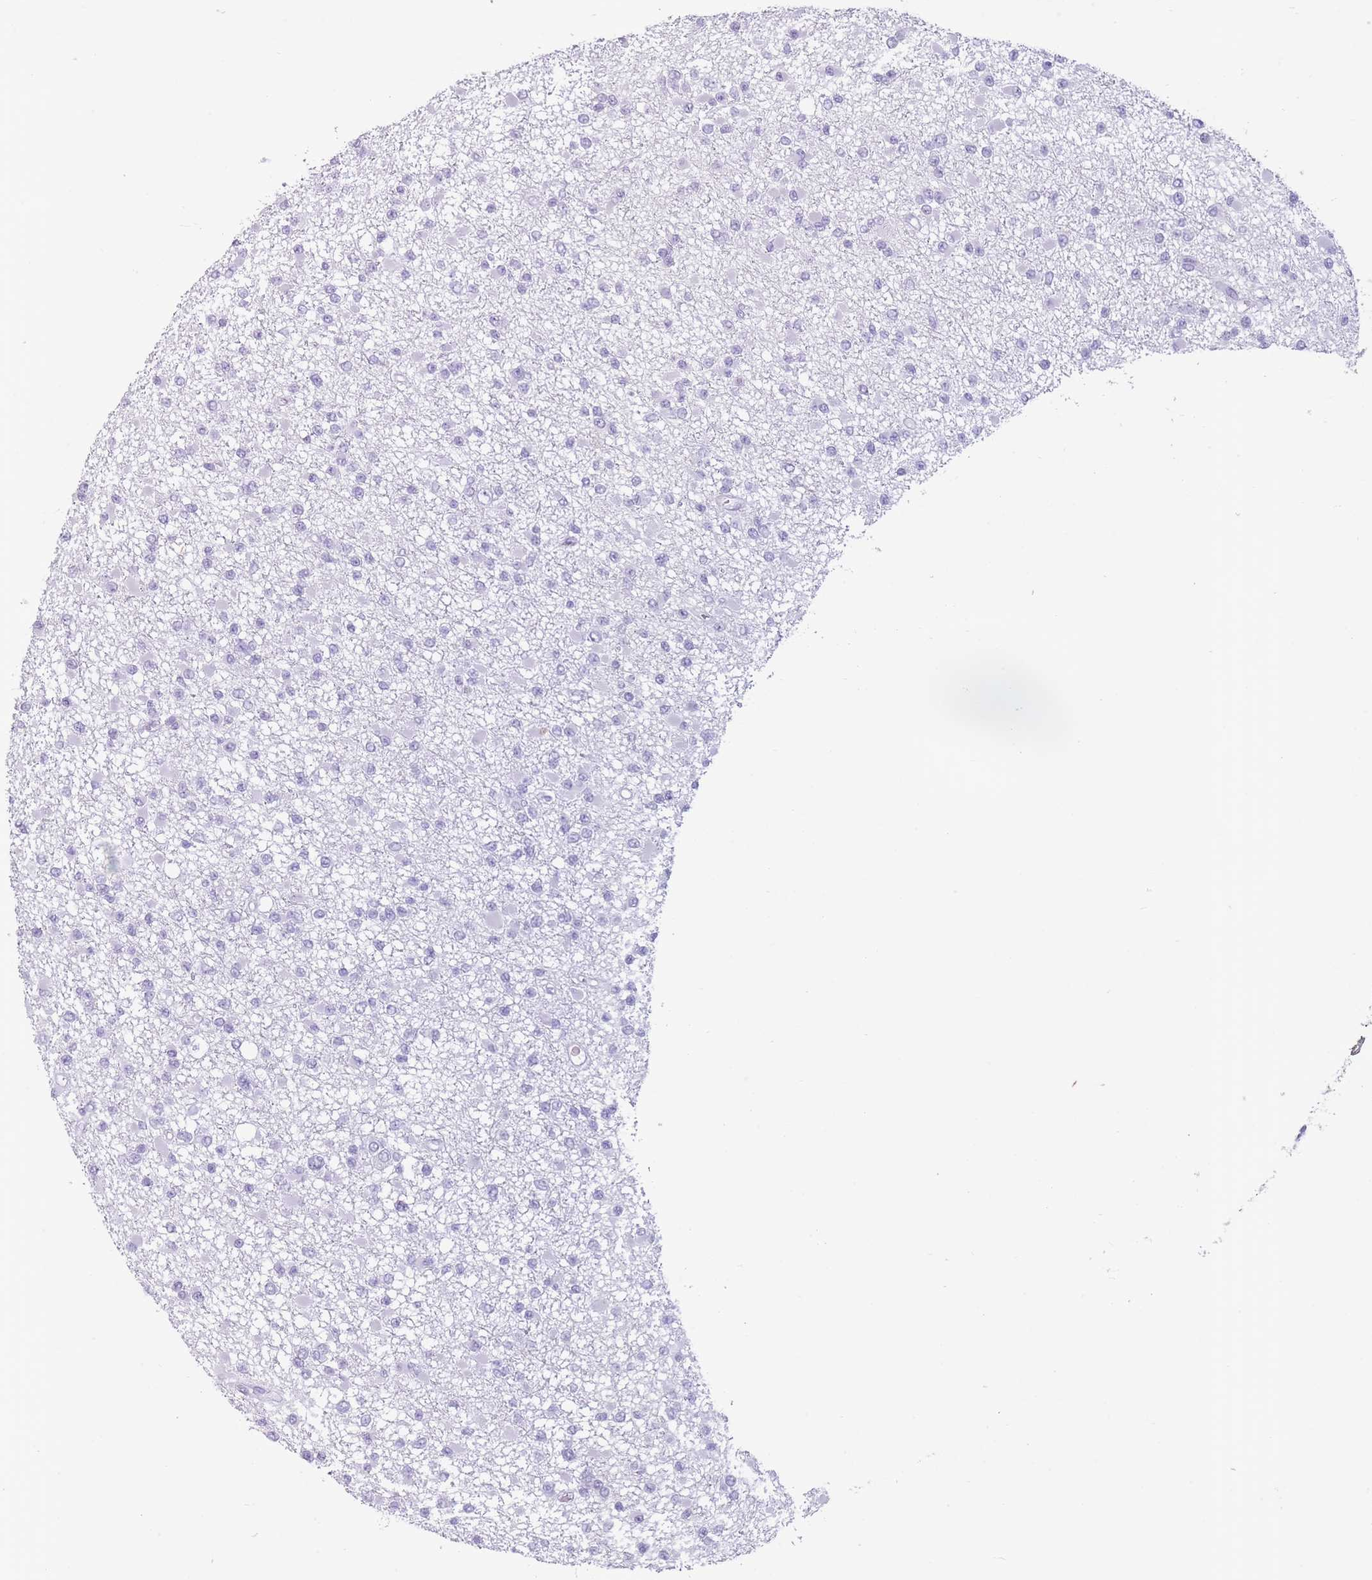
{"staining": {"intensity": "negative", "quantity": "none", "location": "none"}, "tissue": "glioma", "cell_type": "Tumor cells", "image_type": "cancer", "snomed": [{"axis": "morphology", "description": "Glioma, malignant, Low grade"}, {"axis": "topography", "description": "Brain"}], "caption": "Immunohistochemistry histopathology image of human malignant glioma (low-grade) stained for a protein (brown), which displays no positivity in tumor cells.", "gene": "OR4F21", "patient": {"sex": "female", "age": 22}}